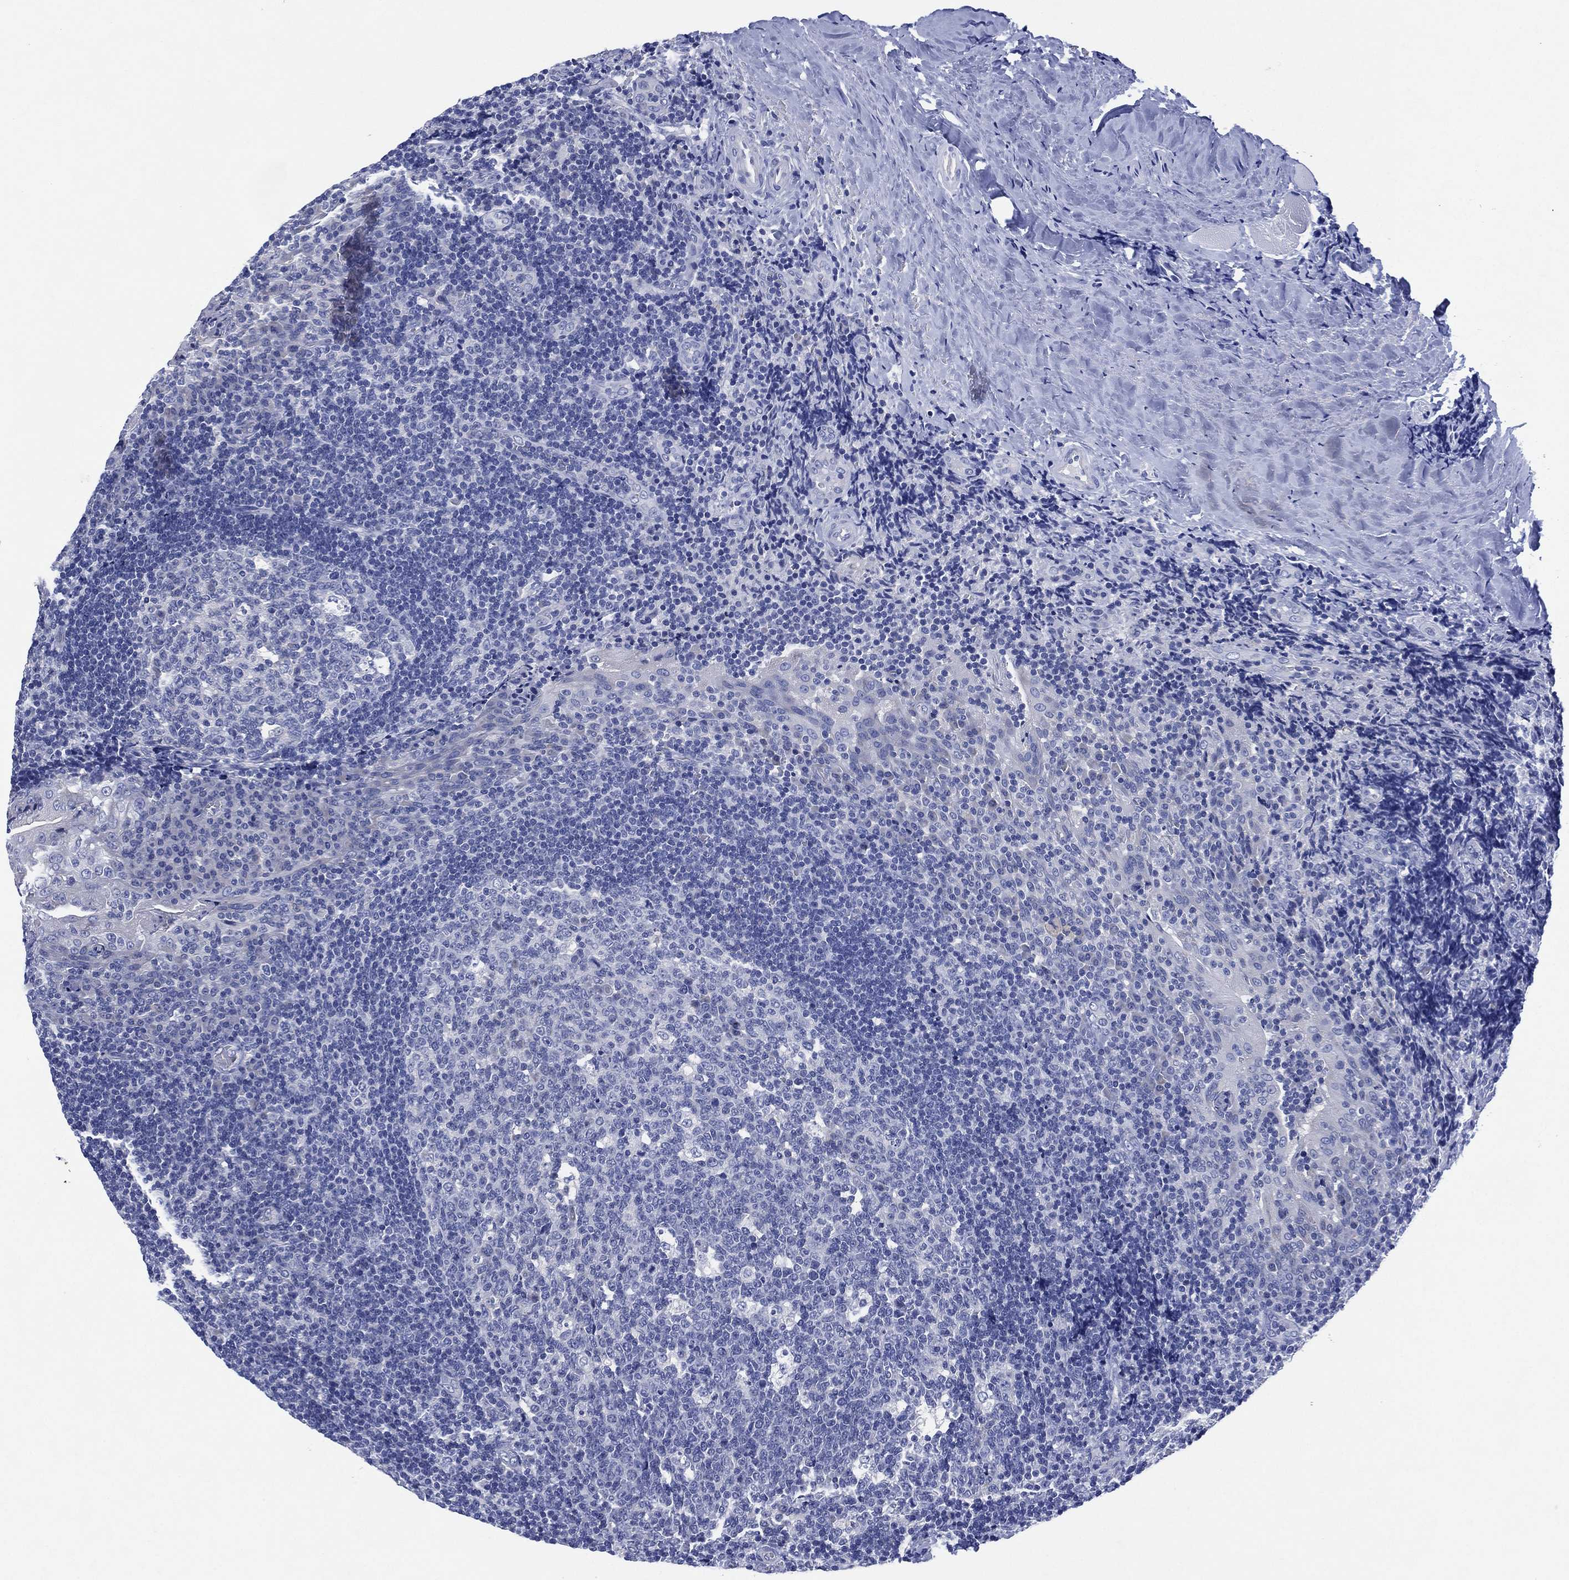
{"staining": {"intensity": "negative", "quantity": "none", "location": "none"}, "tissue": "tonsil", "cell_type": "Germinal center cells", "image_type": "normal", "snomed": [{"axis": "morphology", "description": "Normal tissue, NOS"}, {"axis": "topography", "description": "Tonsil"}], "caption": "Human tonsil stained for a protein using immunohistochemistry (IHC) reveals no expression in germinal center cells.", "gene": "CHRNA3", "patient": {"sex": "male", "age": 17}}